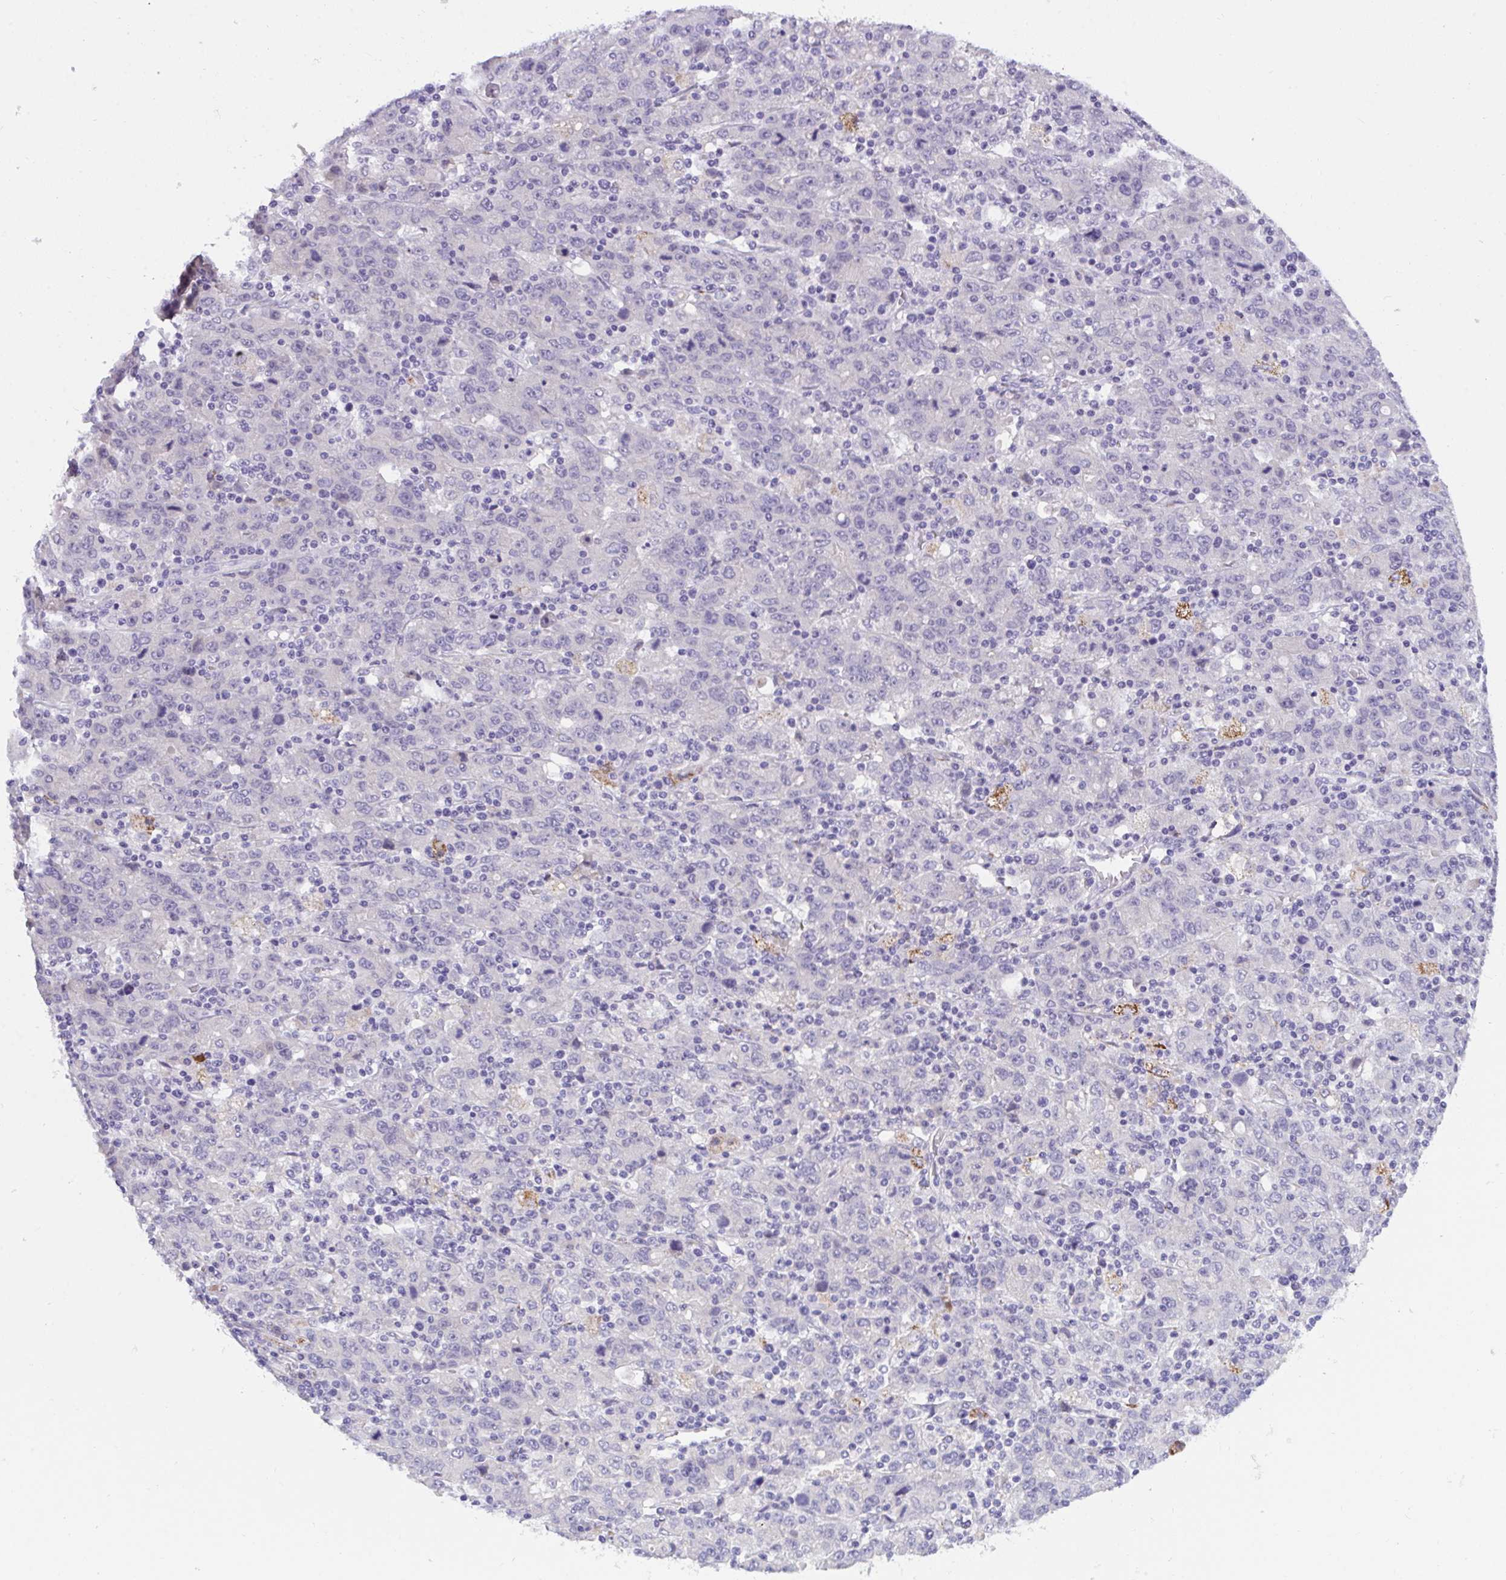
{"staining": {"intensity": "negative", "quantity": "none", "location": "none"}, "tissue": "stomach cancer", "cell_type": "Tumor cells", "image_type": "cancer", "snomed": [{"axis": "morphology", "description": "Adenocarcinoma, NOS"}, {"axis": "topography", "description": "Stomach, upper"}], "caption": "DAB immunohistochemical staining of human stomach adenocarcinoma demonstrates no significant expression in tumor cells. Nuclei are stained in blue.", "gene": "SEMA6B", "patient": {"sex": "male", "age": 69}}